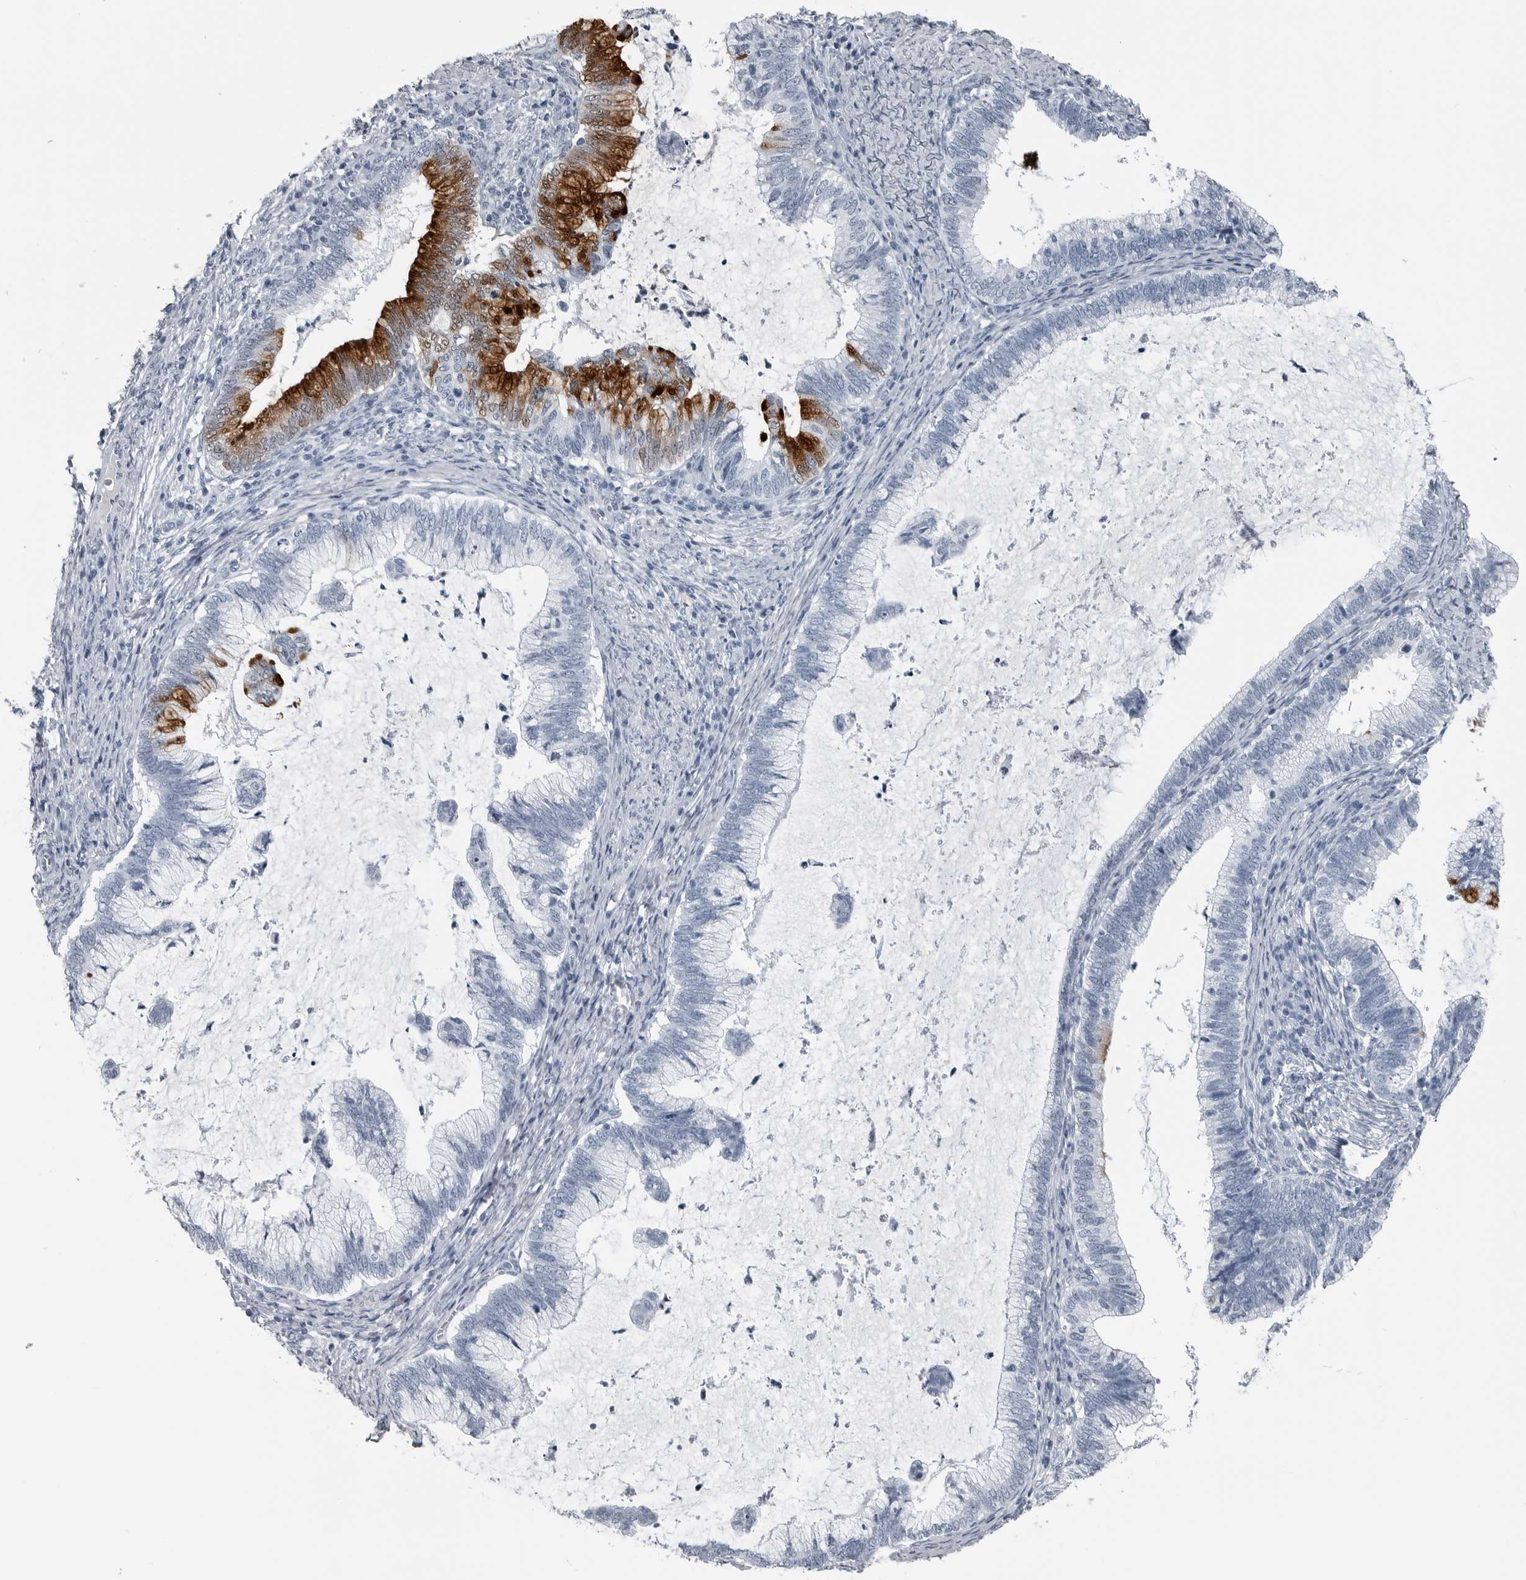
{"staining": {"intensity": "strong", "quantity": "<25%", "location": "cytoplasmic/membranous"}, "tissue": "cervical cancer", "cell_type": "Tumor cells", "image_type": "cancer", "snomed": [{"axis": "morphology", "description": "Adenocarcinoma, NOS"}, {"axis": "topography", "description": "Cervix"}], "caption": "Immunohistochemistry (IHC) (DAB (3,3'-diaminobenzidine)) staining of cervical cancer (adenocarcinoma) displays strong cytoplasmic/membranous protein positivity in approximately <25% of tumor cells.", "gene": "SPINK1", "patient": {"sex": "female", "age": 36}}